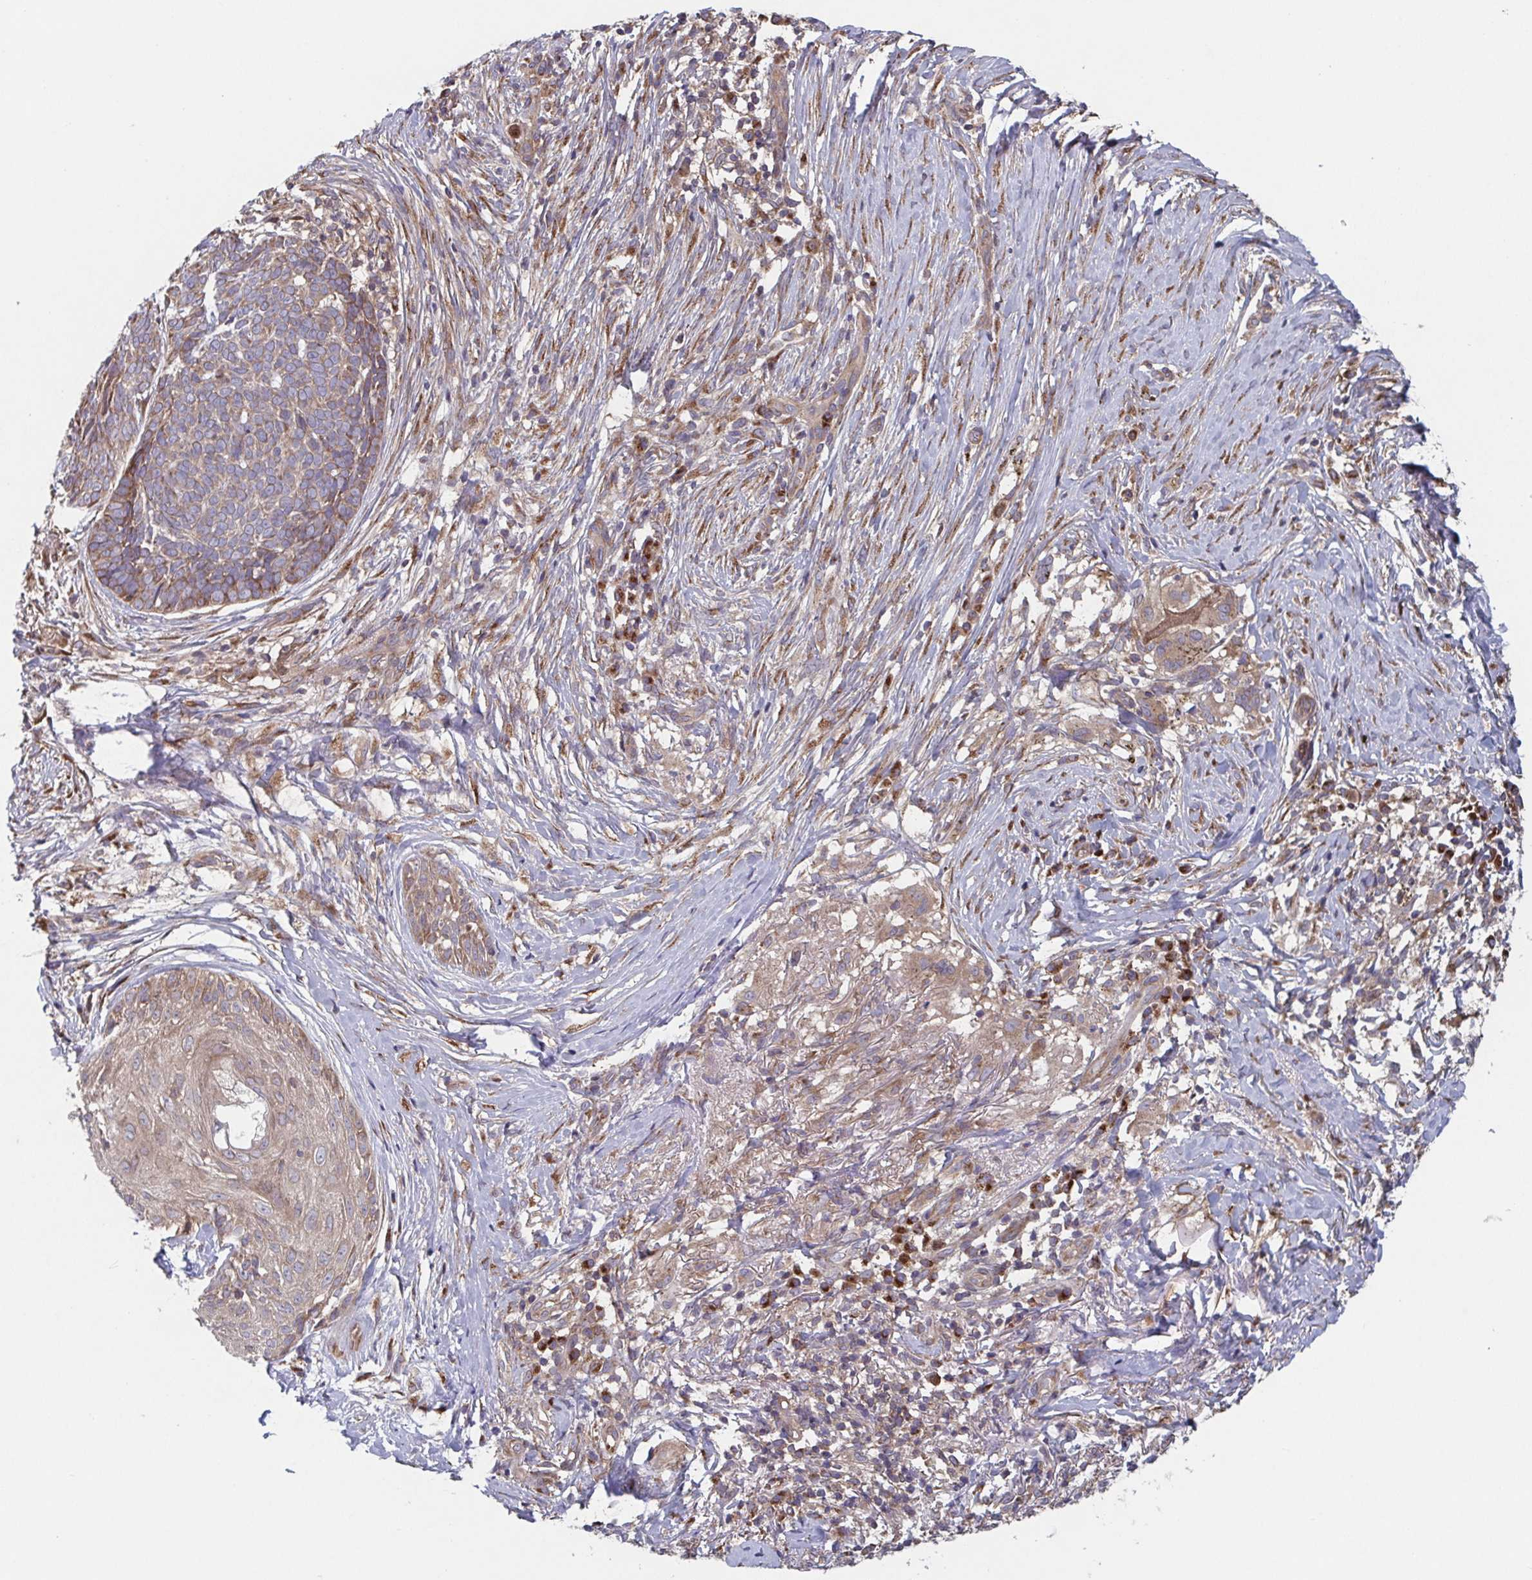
{"staining": {"intensity": "weak", "quantity": ">75%", "location": "cytoplasmic/membranous"}, "tissue": "skin cancer", "cell_type": "Tumor cells", "image_type": "cancer", "snomed": [{"axis": "morphology", "description": "Basal cell carcinoma"}, {"axis": "topography", "description": "Skin"}, {"axis": "topography", "description": "Skin of nose"}], "caption": "The photomicrograph reveals staining of skin cancer, revealing weak cytoplasmic/membranous protein positivity (brown color) within tumor cells.", "gene": "COPB1", "patient": {"sex": "female", "age": 81}}